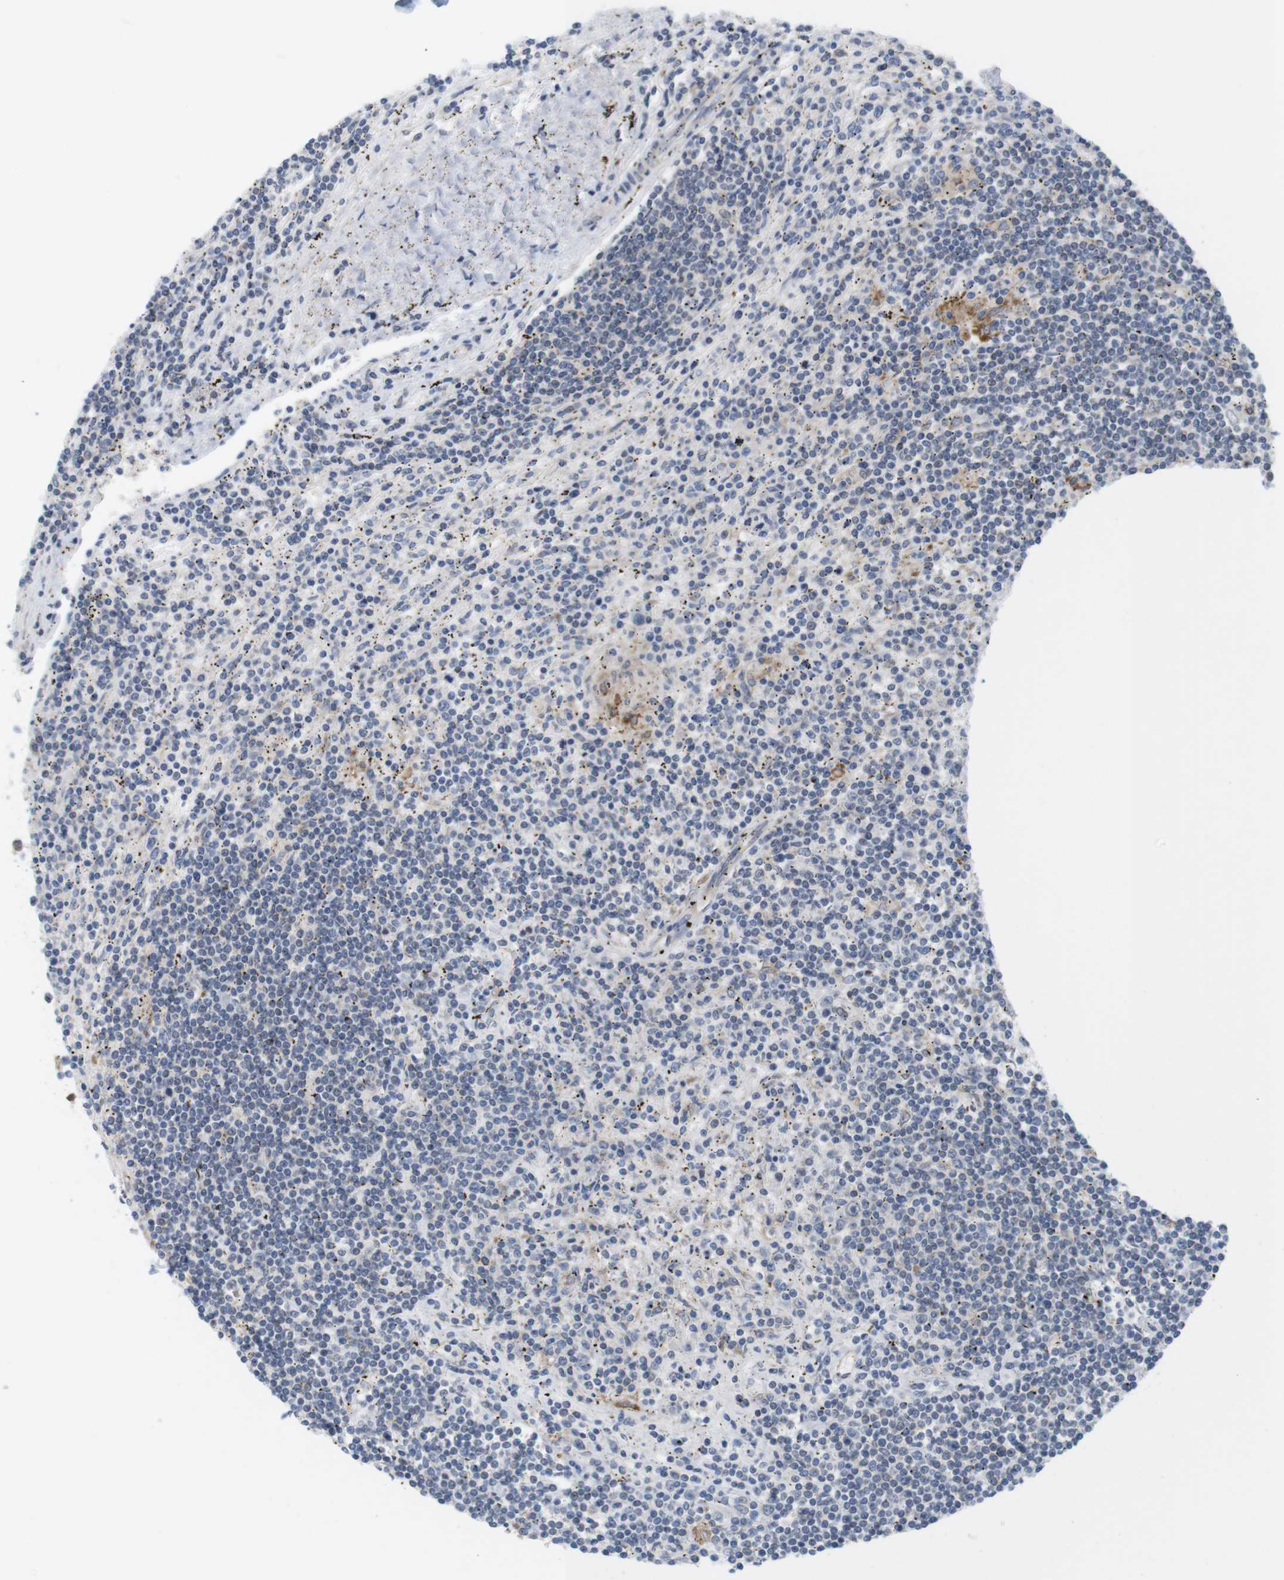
{"staining": {"intensity": "weak", "quantity": "<25%", "location": "cytoplasmic/membranous"}, "tissue": "lymphoma", "cell_type": "Tumor cells", "image_type": "cancer", "snomed": [{"axis": "morphology", "description": "Malignant lymphoma, non-Hodgkin's type, Low grade"}, {"axis": "topography", "description": "Spleen"}], "caption": "IHC of lymphoma exhibits no positivity in tumor cells.", "gene": "ITPR1", "patient": {"sex": "male", "age": 76}}